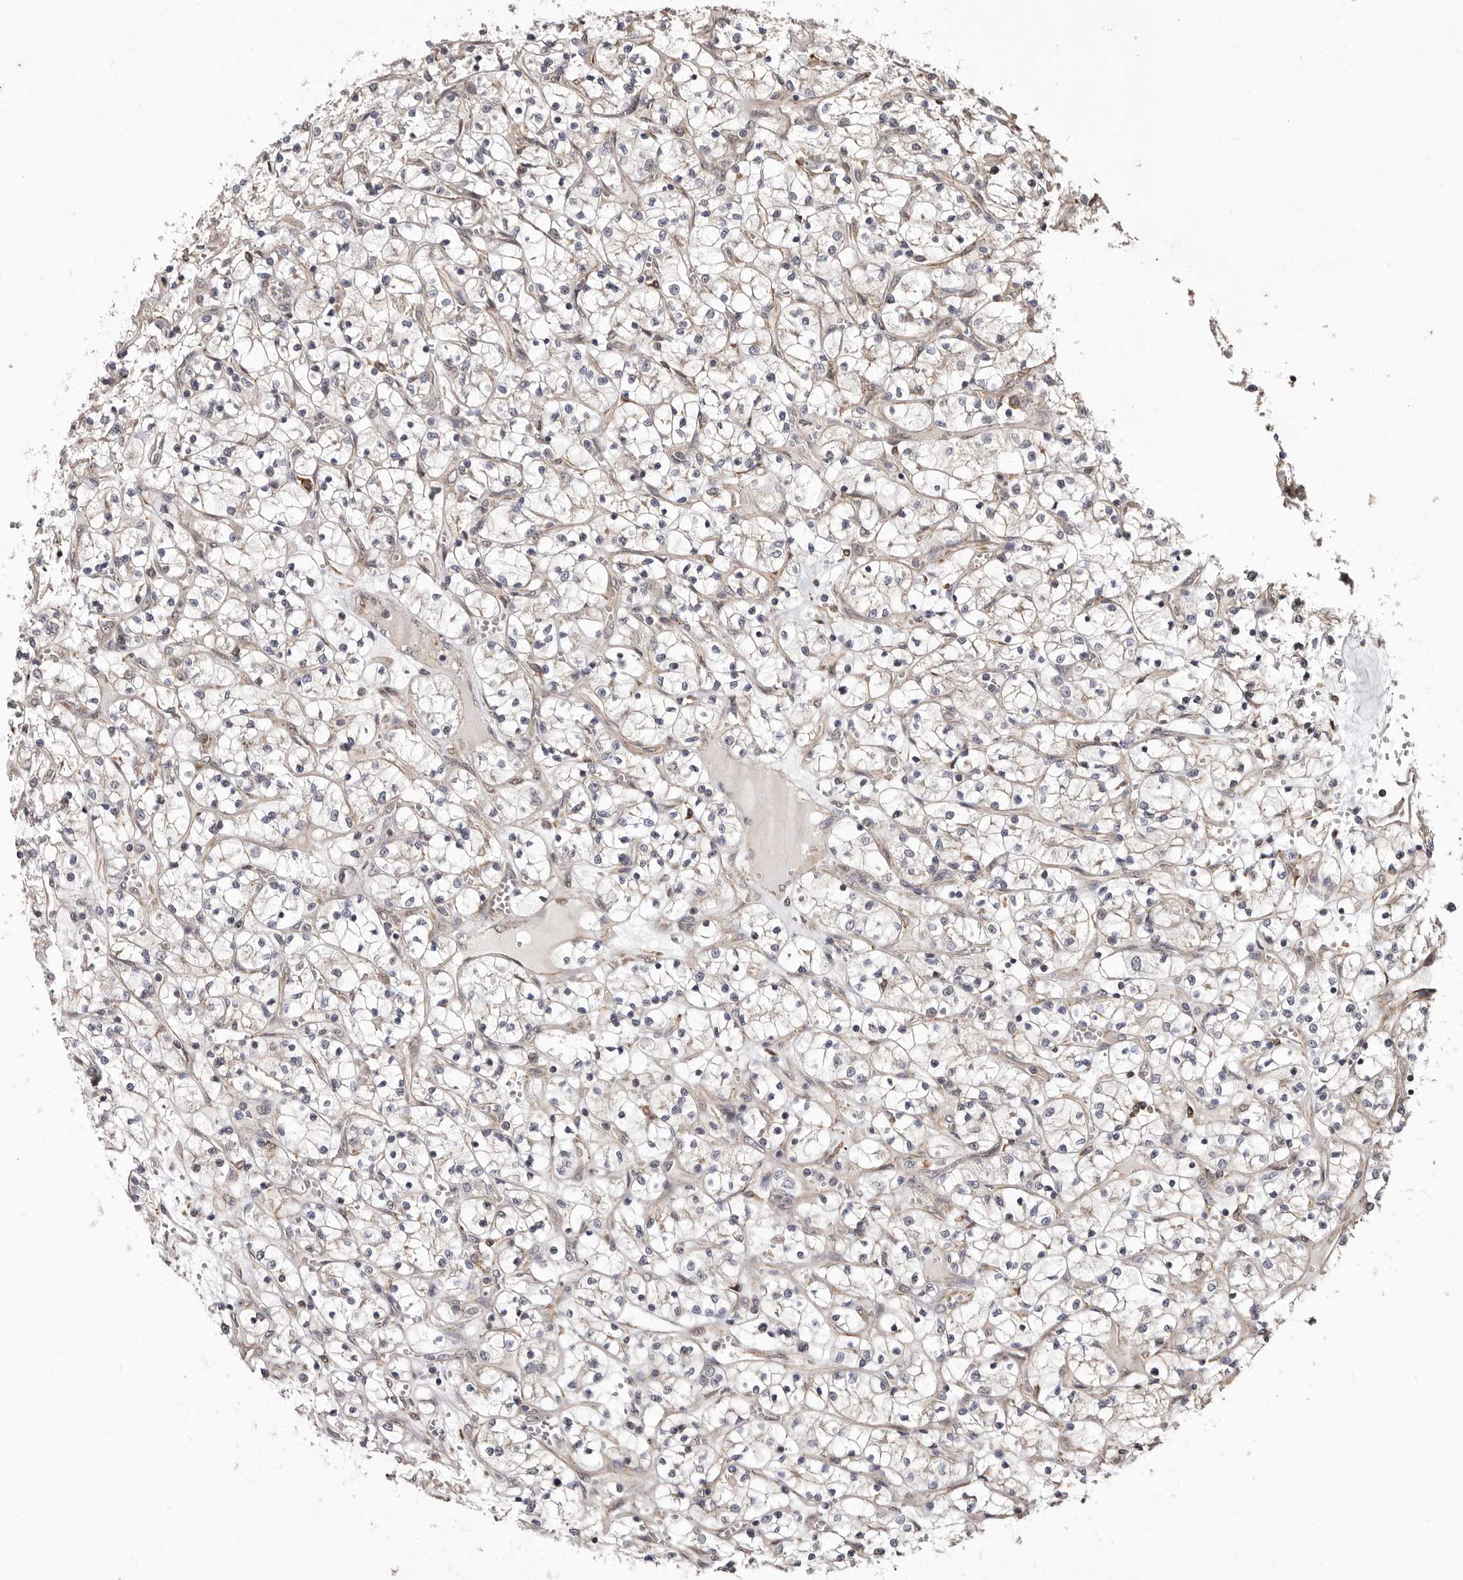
{"staining": {"intensity": "negative", "quantity": "none", "location": "none"}, "tissue": "renal cancer", "cell_type": "Tumor cells", "image_type": "cancer", "snomed": [{"axis": "morphology", "description": "Adenocarcinoma, NOS"}, {"axis": "topography", "description": "Kidney"}], "caption": "Adenocarcinoma (renal) stained for a protein using IHC demonstrates no staining tumor cells.", "gene": "RRM2B", "patient": {"sex": "female", "age": 69}}